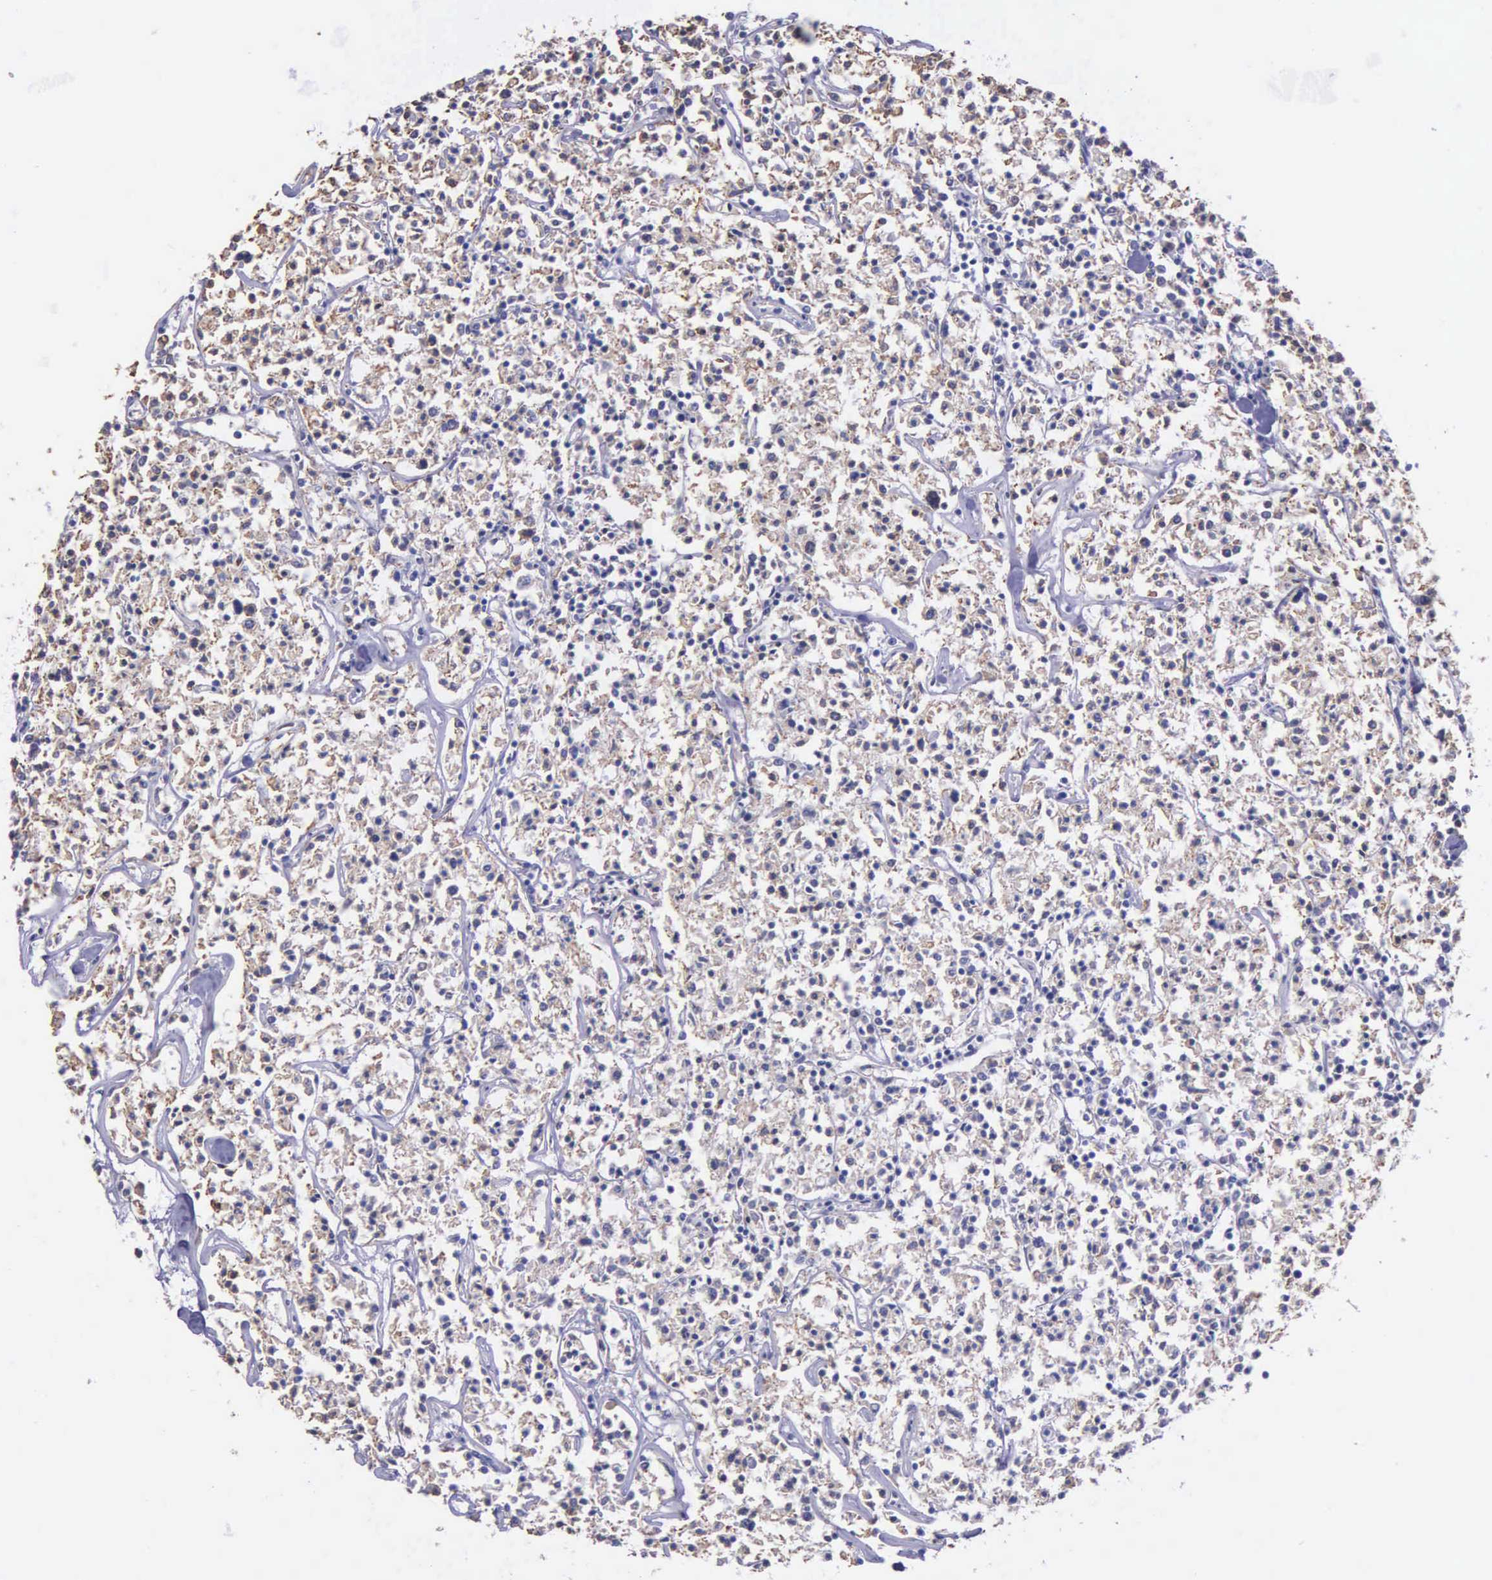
{"staining": {"intensity": "weak", "quantity": ">75%", "location": "cytoplasmic/membranous"}, "tissue": "lymphoma", "cell_type": "Tumor cells", "image_type": "cancer", "snomed": [{"axis": "morphology", "description": "Malignant lymphoma, non-Hodgkin's type, Low grade"}, {"axis": "topography", "description": "Small intestine"}], "caption": "IHC (DAB) staining of human lymphoma displays weak cytoplasmic/membranous protein positivity in approximately >75% of tumor cells. Using DAB (brown) and hematoxylin (blue) stains, captured at high magnification using brightfield microscopy.", "gene": "ZC3H12B", "patient": {"sex": "female", "age": 59}}